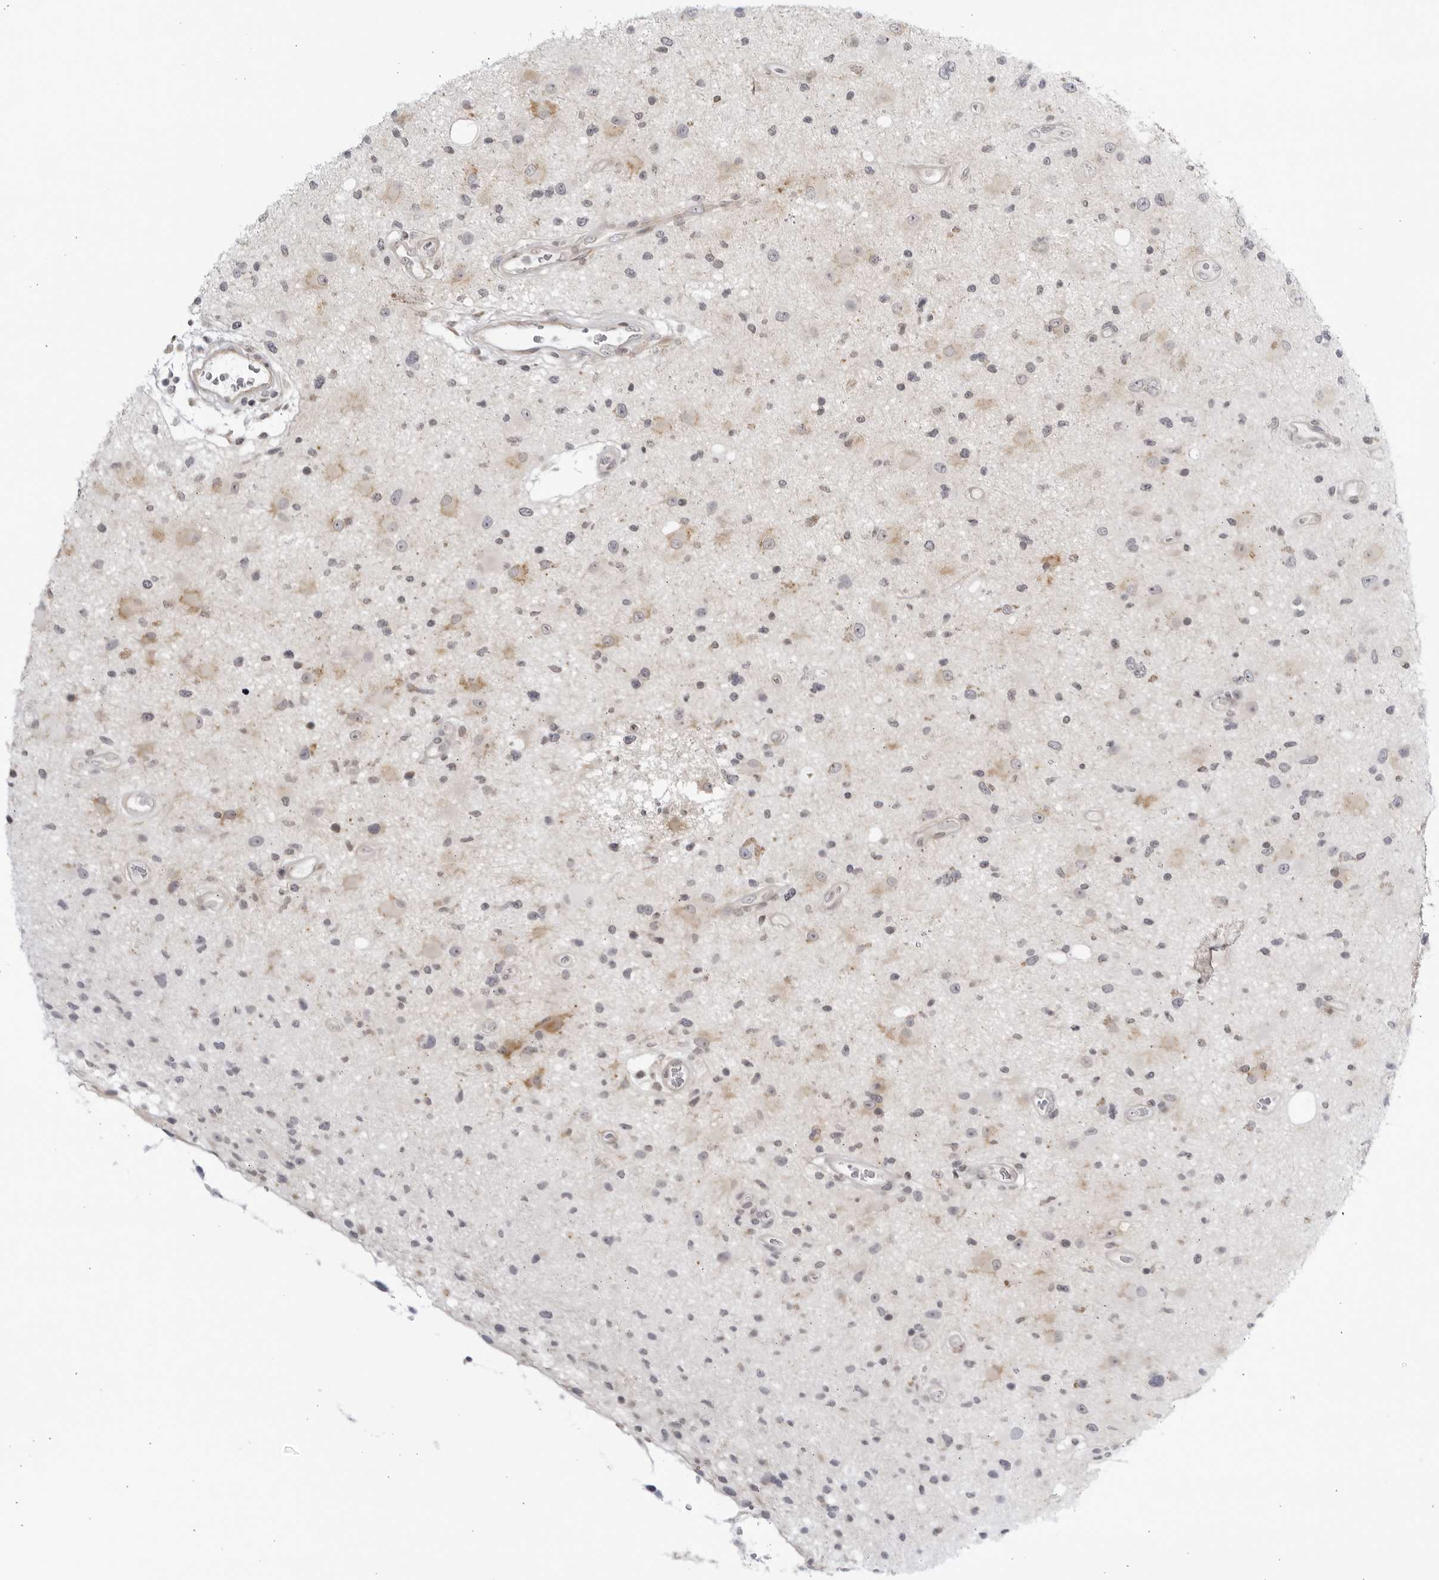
{"staining": {"intensity": "negative", "quantity": "none", "location": "none"}, "tissue": "glioma", "cell_type": "Tumor cells", "image_type": "cancer", "snomed": [{"axis": "morphology", "description": "Glioma, malignant, High grade"}, {"axis": "topography", "description": "Brain"}], "caption": "Immunohistochemistry micrograph of human glioma stained for a protein (brown), which exhibits no staining in tumor cells.", "gene": "CNBD1", "patient": {"sex": "male", "age": 33}}